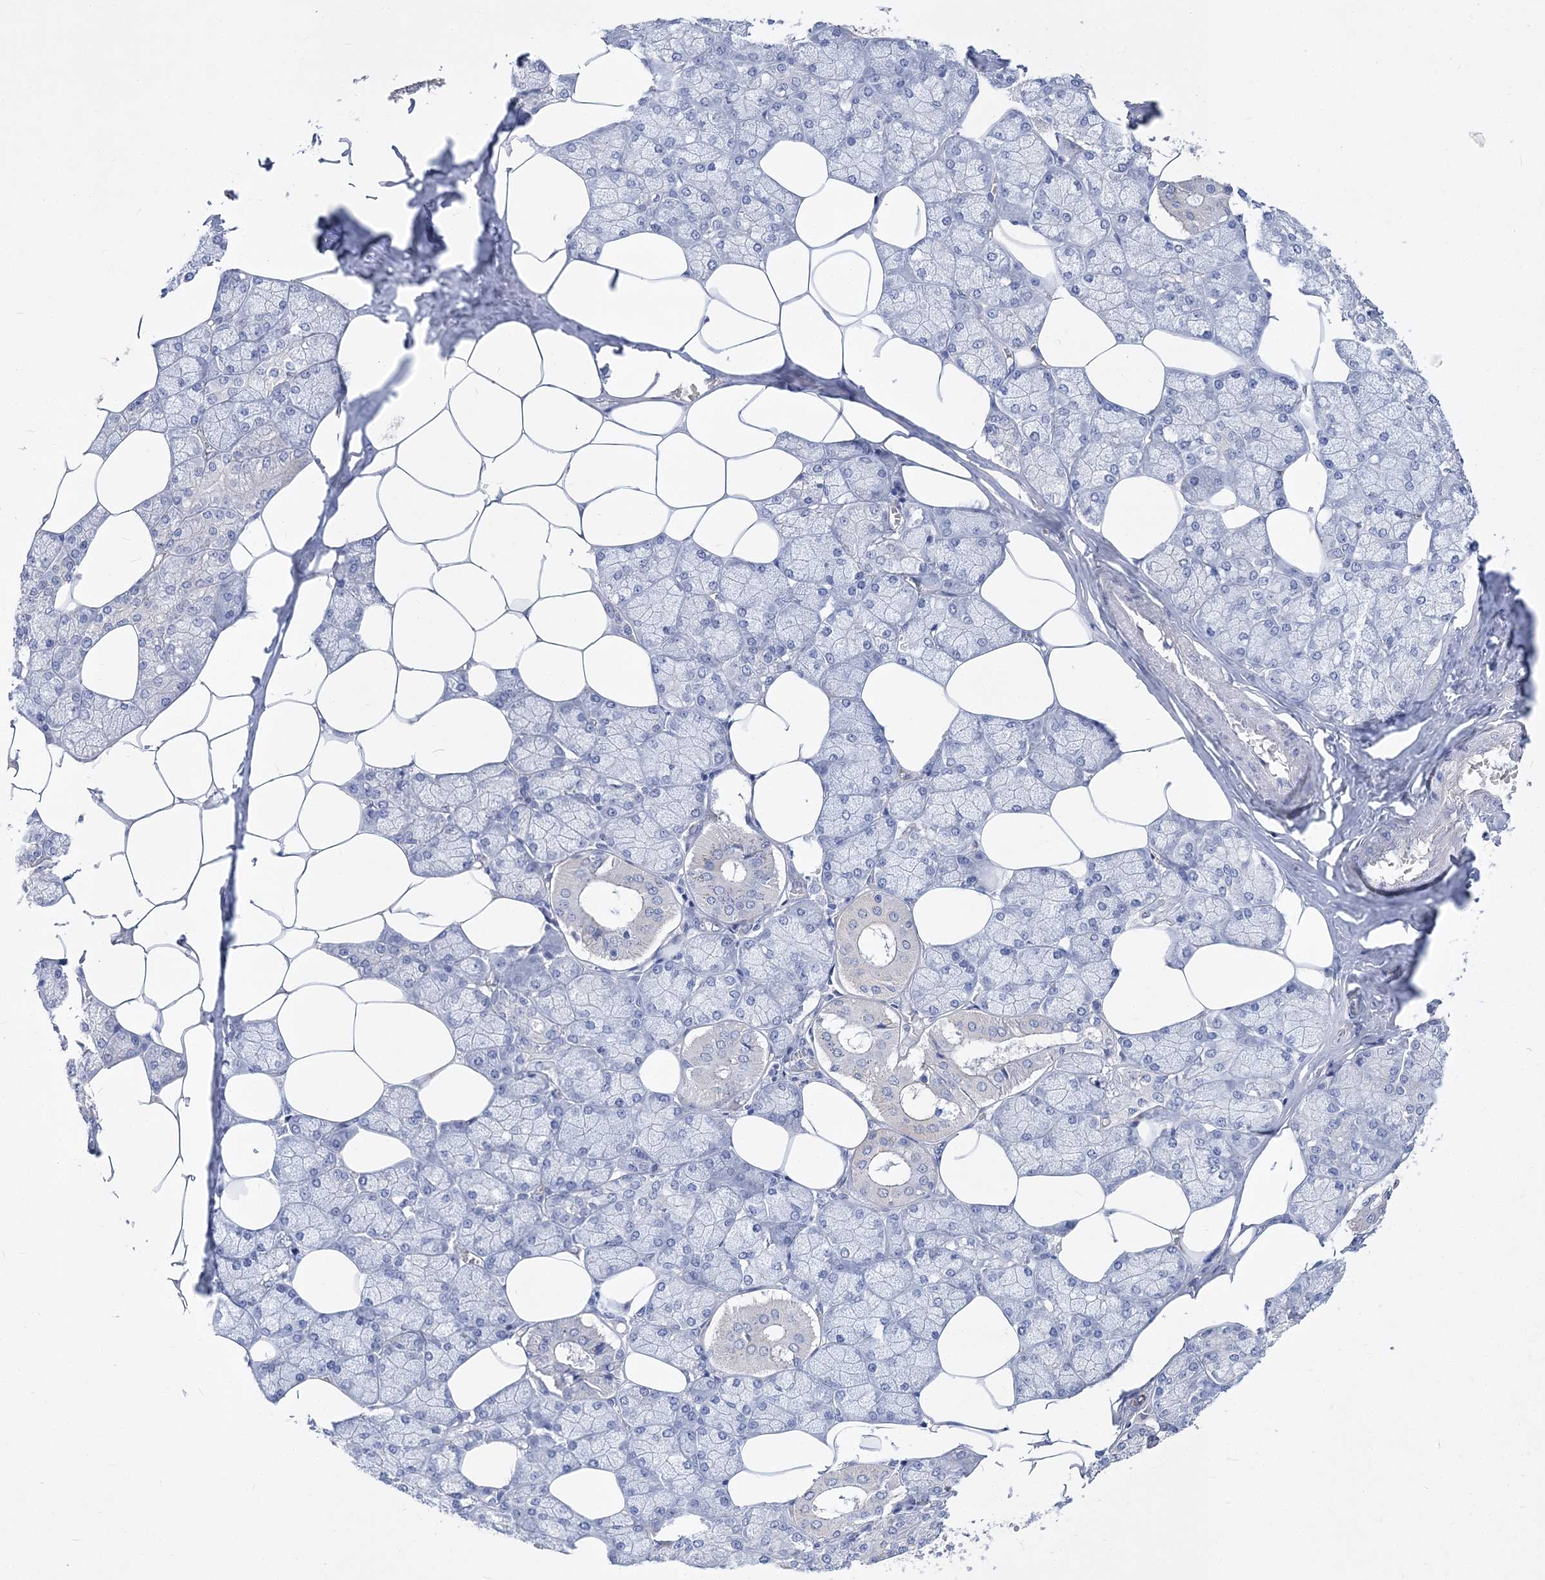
{"staining": {"intensity": "negative", "quantity": "none", "location": "none"}, "tissue": "salivary gland", "cell_type": "Glandular cells", "image_type": "normal", "snomed": [{"axis": "morphology", "description": "Normal tissue, NOS"}, {"axis": "topography", "description": "Salivary gland"}], "caption": "Glandular cells are negative for protein expression in normal human salivary gland. (IHC, brightfield microscopy, high magnification).", "gene": "GPN1", "patient": {"sex": "male", "age": 62}}